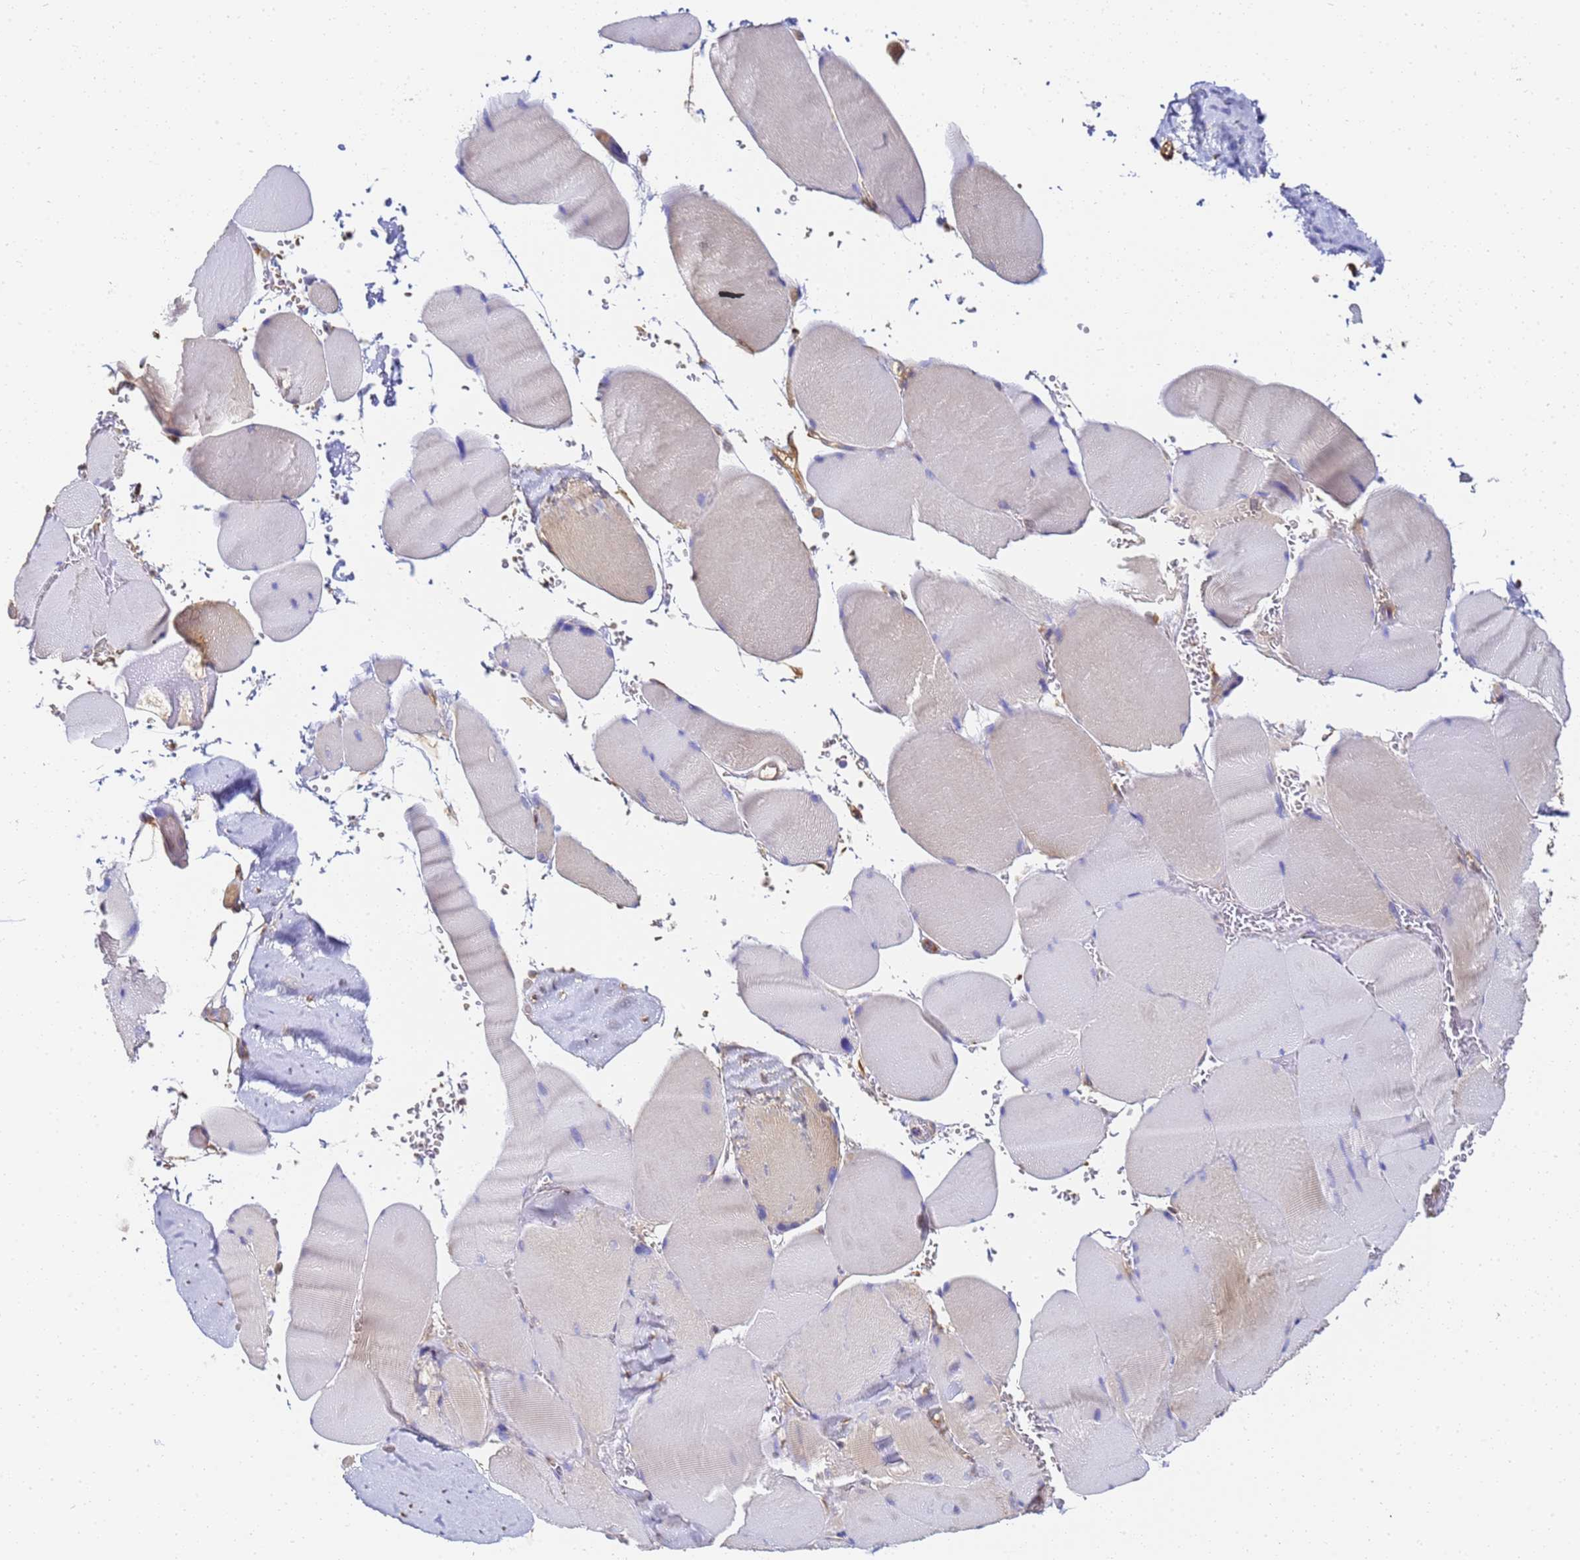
{"staining": {"intensity": "weak", "quantity": "<25%", "location": "cytoplasmic/membranous"}, "tissue": "skeletal muscle", "cell_type": "Myocytes", "image_type": "normal", "snomed": [{"axis": "morphology", "description": "Normal tissue, NOS"}, {"axis": "topography", "description": "Skeletal muscle"}, {"axis": "topography", "description": "Head-Neck"}], "caption": "Immunohistochemistry (IHC) micrograph of unremarkable skeletal muscle: skeletal muscle stained with DAB (3,3'-diaminobenzidine) reveals no significant protein positivity in myocytes. (Brightfield microscopy of DAB (3,3'-diaminobenzidine) immunohistochemistry (IHC) at high magnification).", "gene": "NME1", "patient": {"sex": "male", "age": 66}}